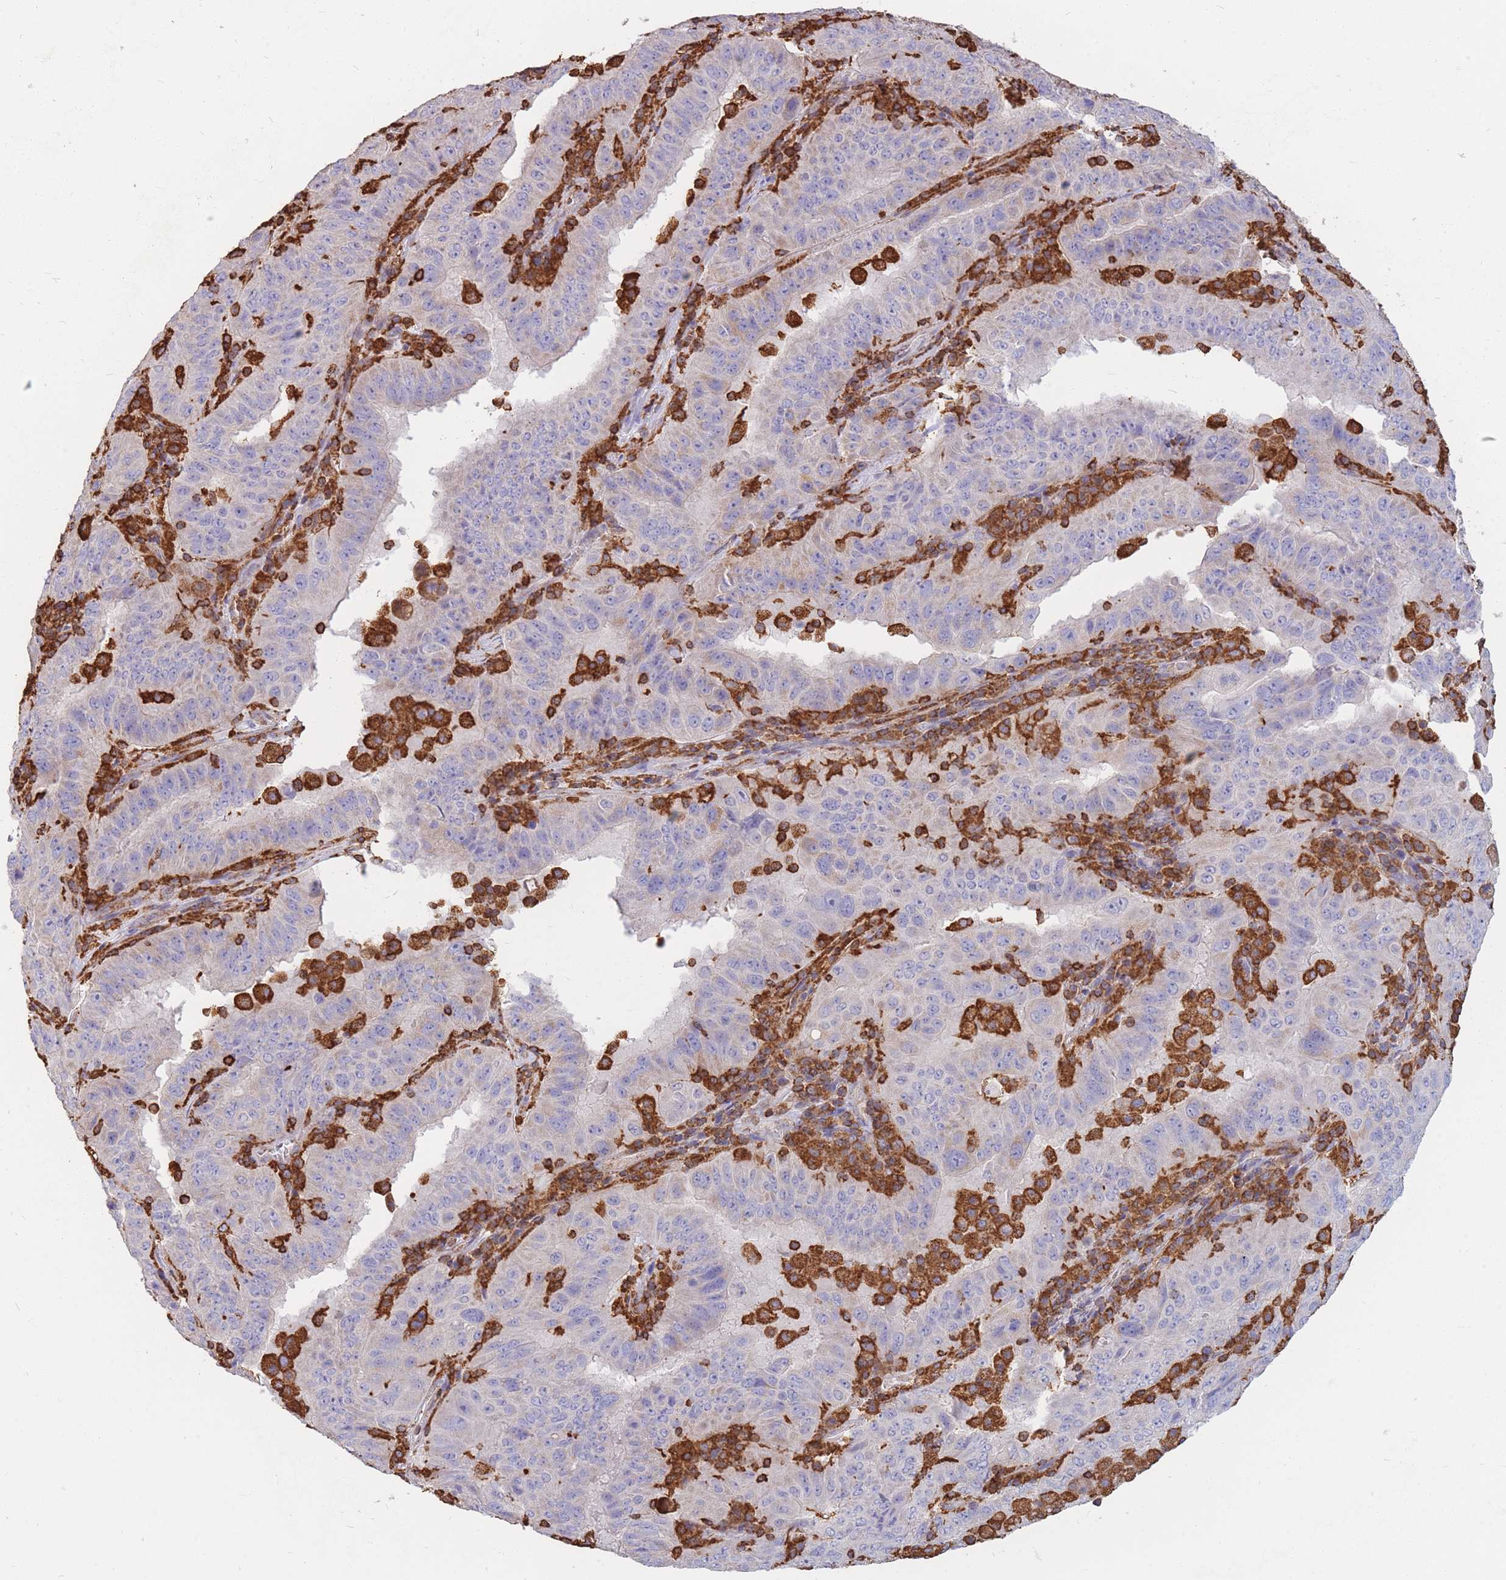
{"staining": {"intensity": "negative", "quantity": "none", "location": "none"}, "tissue": "pancreatic cancer", "cell_type": "Tumor cells", "image_type": "cancer", "snomed": [{"axis": "morphology", "description": "Adenocarcinoma, NOS"}, {"axis": "topography", "description": "Pancreas"}], "caption": "The histopathology image demonstrates no significant positivity in tumor cells of adenocarcinoma (pancreatic). (Stains: DAB immunohistochemistry with hematoxylin counter stain, Microscopy: brightfield microscopy at high magnification).", "gene": "MRPL54", "patient": {"sex": "male", "age": 63}}